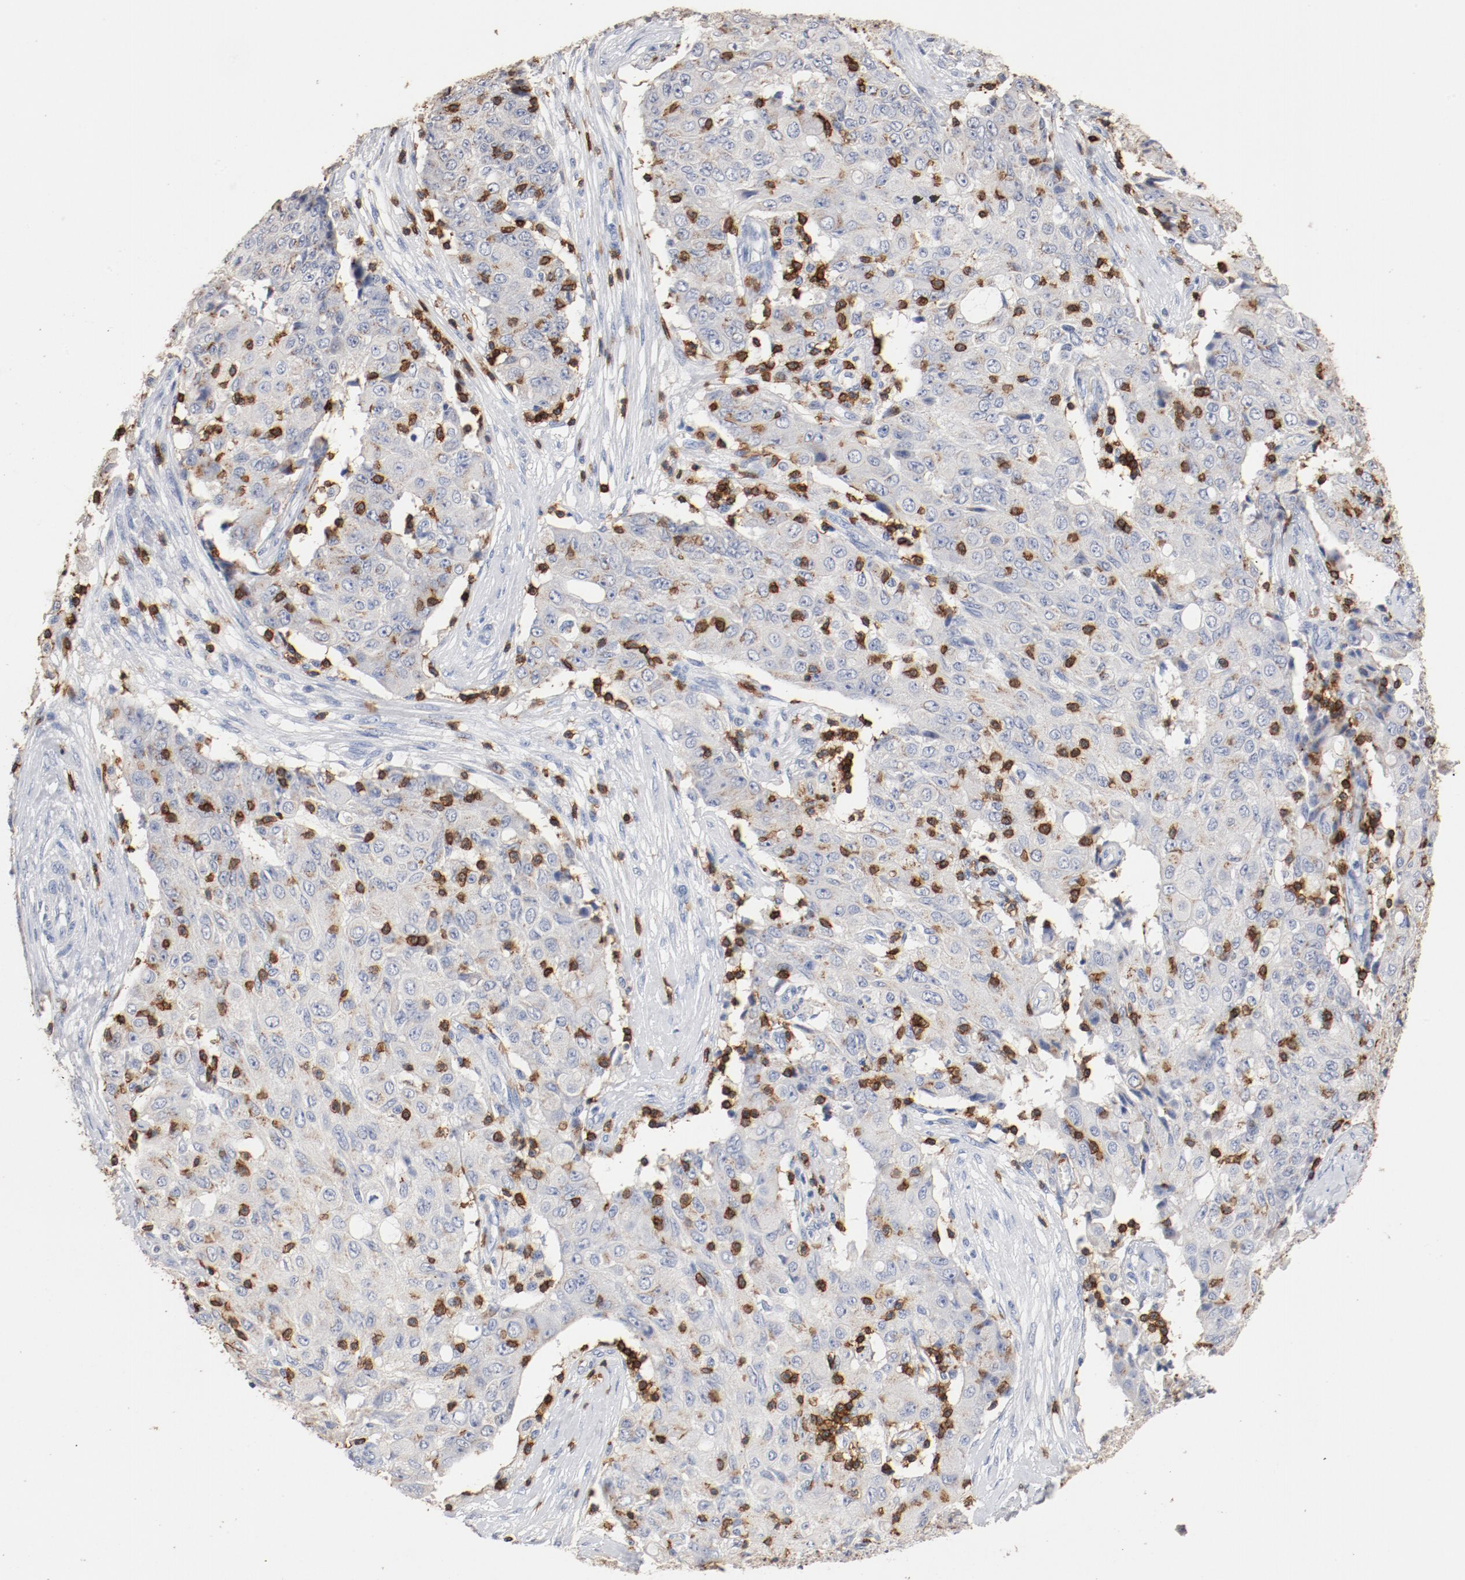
{"staining": {"intensity": "negative", "quantity": "none", "location": "none"}, "tissue": "ovarian cancer", "cell_type": "Tumor cells", "image_type": "cancer", "snomed": [{"axis": "morphology", "description": "Carcinoma, endometroid"}, {"axis": "topography", "description": "Ovary"}], "caption": "Immunohistochemical staining of ovarian endometroid carcinoma displays no significant staining in tumor cells.", "gene": "CD247", "patient": {"sex": "female", "age": 42}}